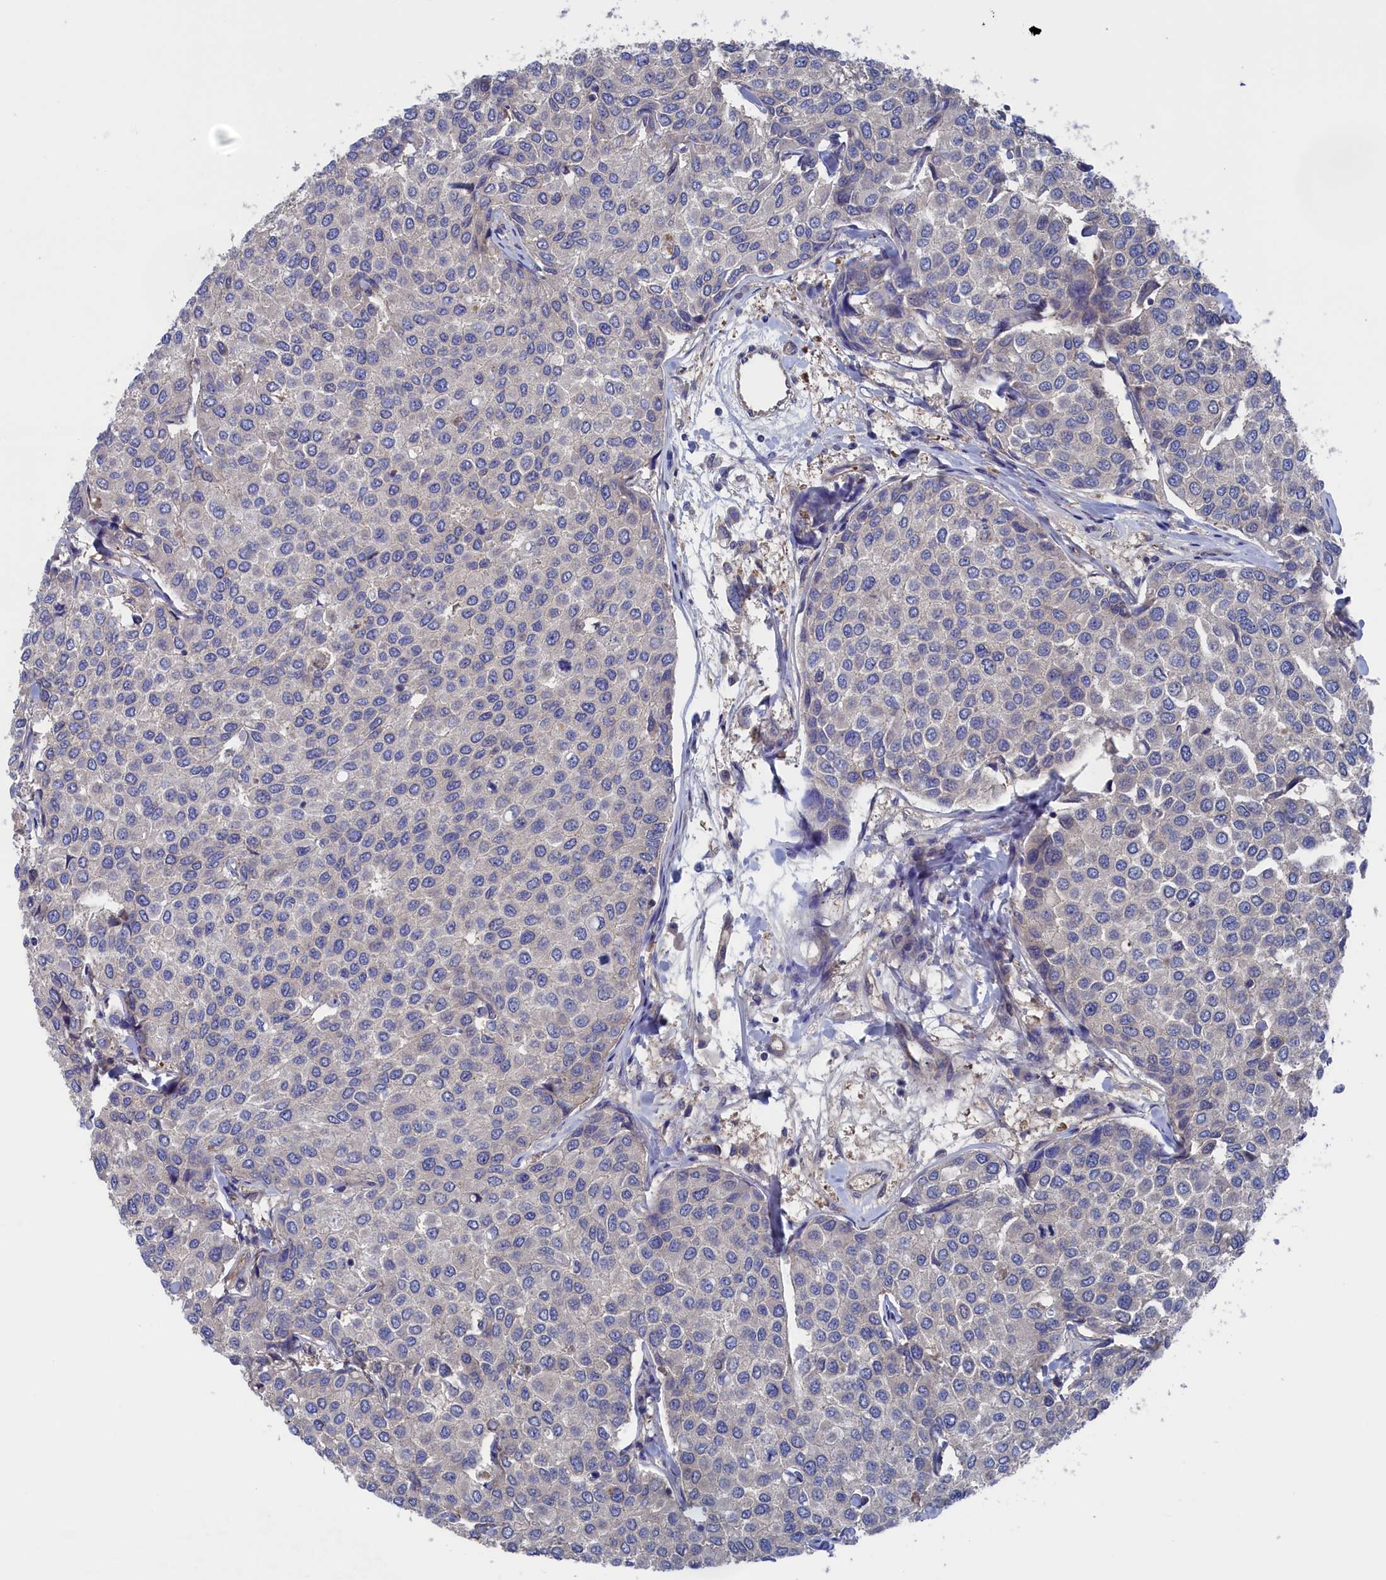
{"staining": {"intensity": "negative", "quantity": "none", "location": "none"}, "tissue": "breast cancer", "cell_type": "Tumor cells", "image_type": "cancer", "snomed": [{"axis": "morphology", "description": "Duct carcinoma"}, {"axis": "topography", "description": "Breast"}], "caption": "The histopathology image exhibits no significant expression in tumor cells of breast cancer (invasive ductal carcinoma).", "gene": "NUTF2", "patient": {"sex": "female", "age": 55}}